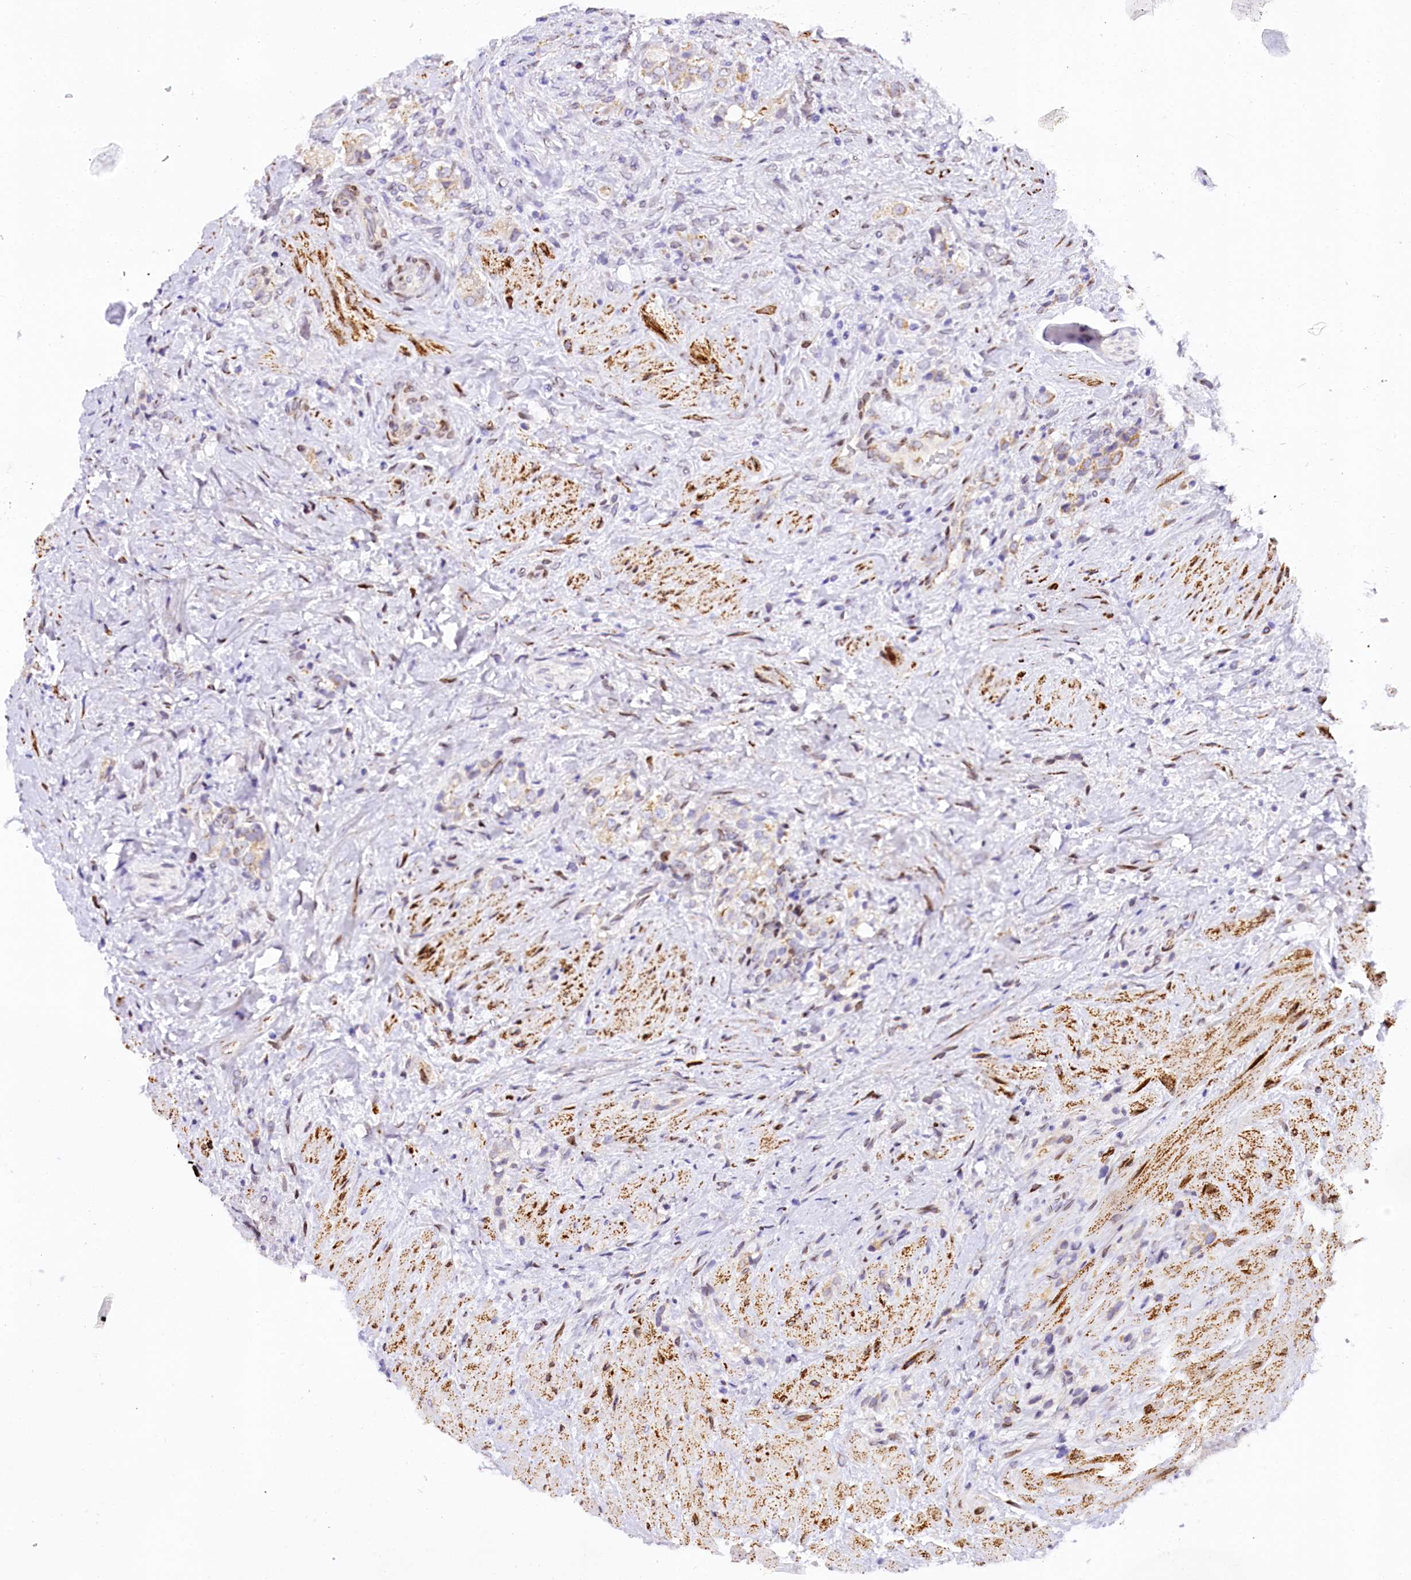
{"staining": {"intensity": "negative", "quantity": "none", "location": "none"}, "tissue": "prostate cancer", "cell_type": "Tumor cells", "image_type": "cancer", "snomed": [{"axis": "morphology", "description": "Adenocarcinoma, High grade"}, {"axis": "topography", "description": "Prostate"}], "caption": "This is an immunohistochemistry image of human prostate adenocarcinoma (high-grade). There is no expression in tumor cells.", "gene": "PPIP5K2", "patient": {"sex": "male", "age": 65}}